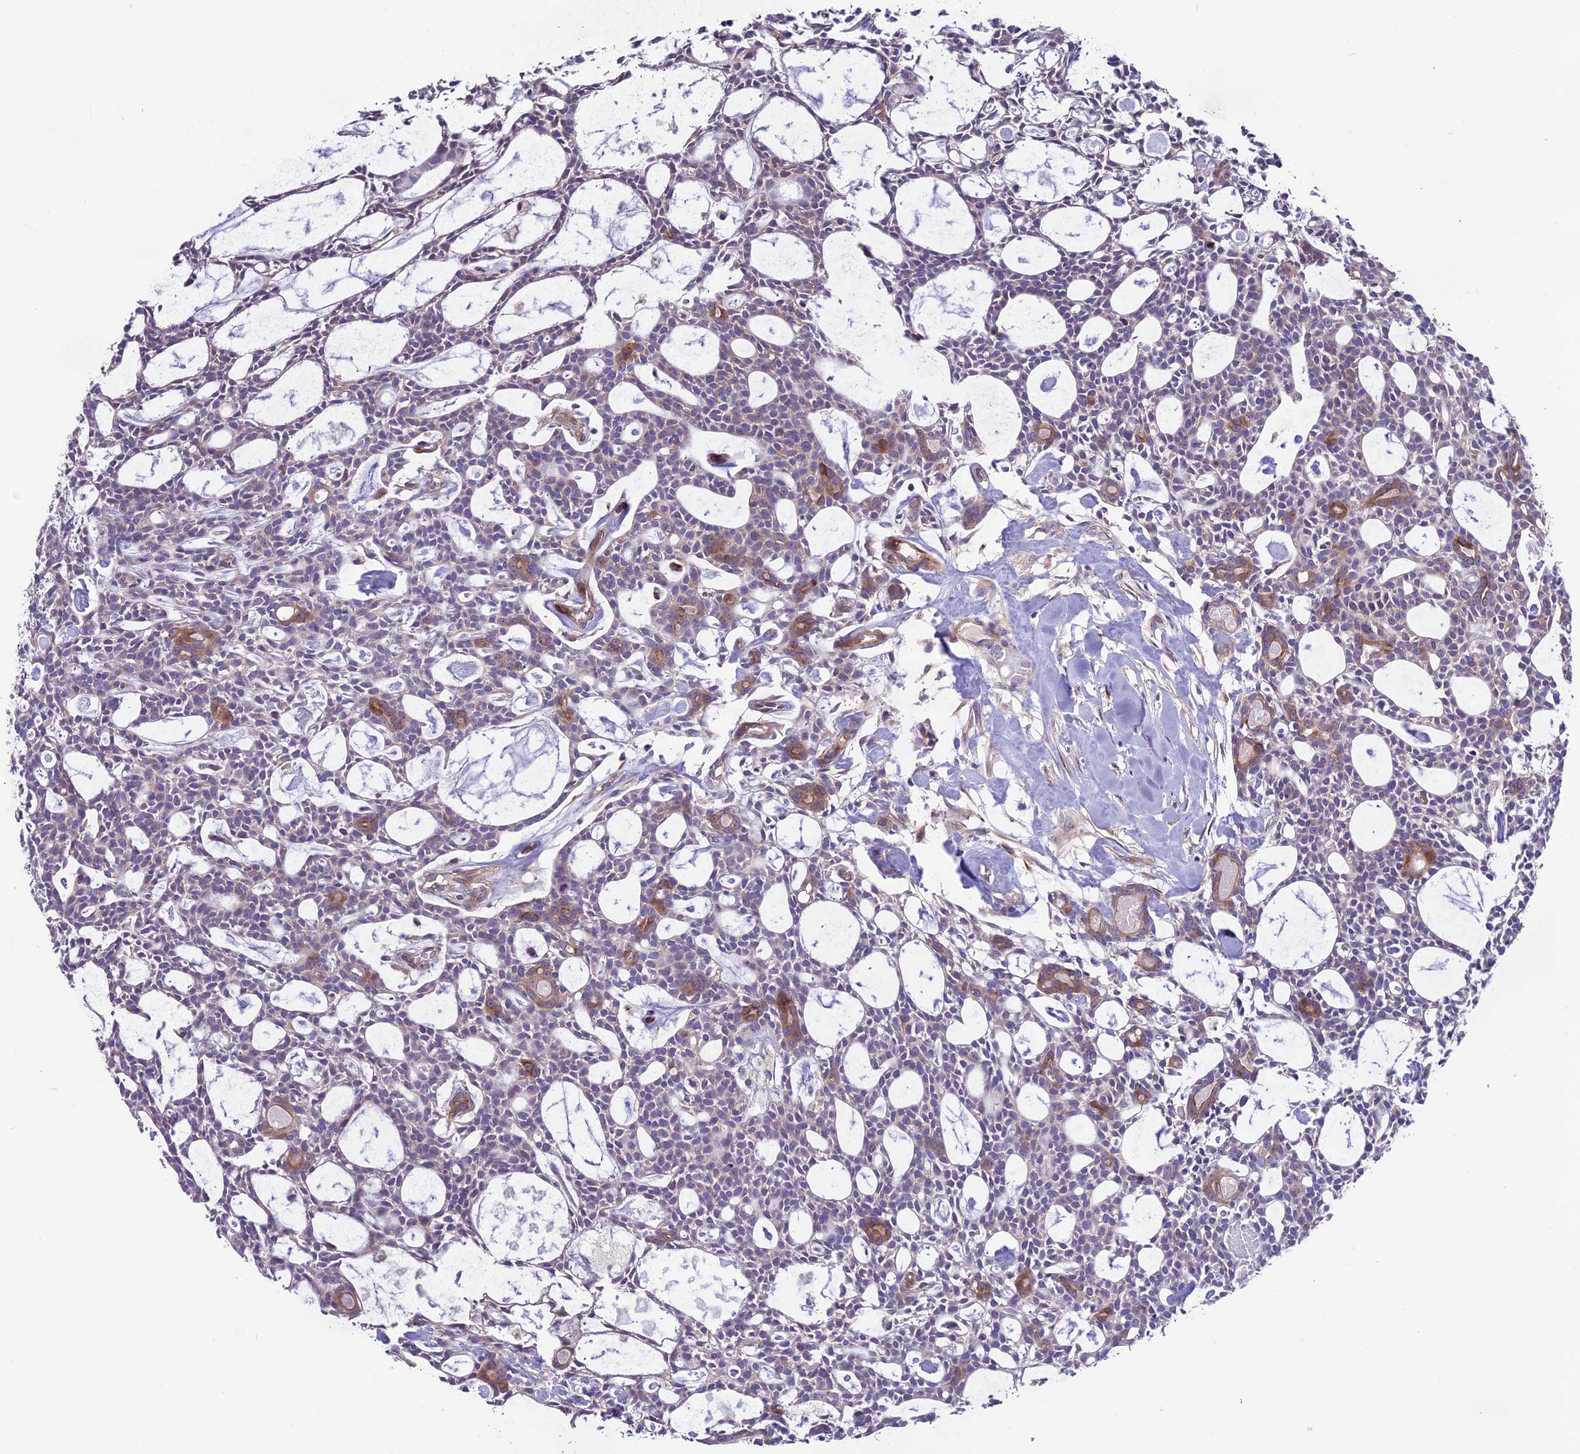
{"staining": {"intensity": "moderate", "quantity": "<25%", "location": "cytoplasmic/membranous"}, "tissue": "head and neck cancer", "cell_type": "Tumor cells", "image_type": "cancer", "snomed": [{"axis": "morphology", "description": "Adenocarcinoma, NOS"}, {"axis": "topography", "description": "Salivary gland"}, {"axis": "topography", "description": "Head-Neck"}], "caption": "The photomicrograph displays immunohistochemical staining of head and neck cancer. There is moderate cytoplasmic/membranous positivity is identified in about <25% of tumor cells. Using DAB (3,3'-diaminobenzidine) (brown) and hematoxylin (blue) stains, captured at high magnification using brightfield microscopy.", "gene": "CD99L2", "patient": {"sex": "male", "age": 55}}